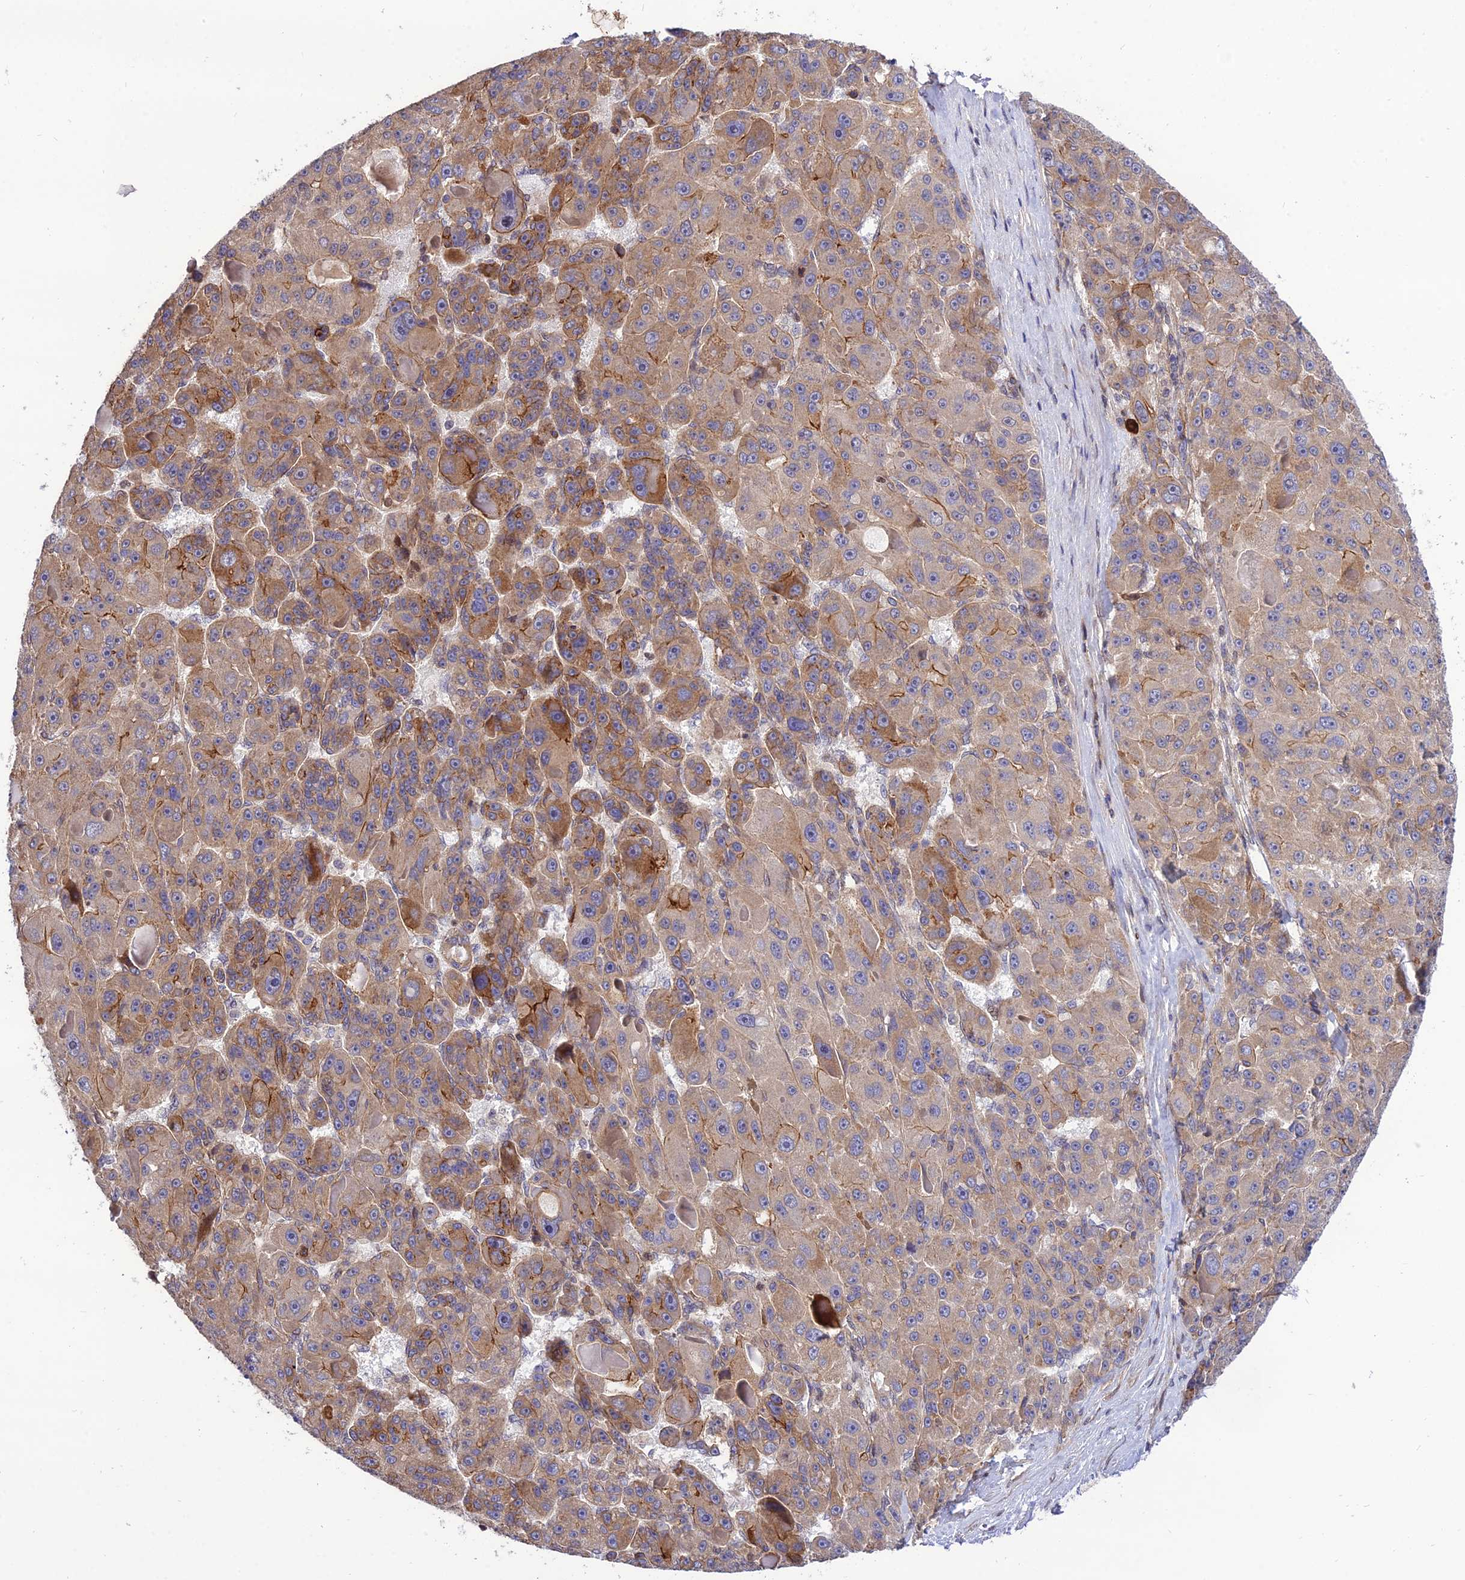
{"staining": {"intensity": "moderate", "quantity": "25%-75%", "location": "cytoplasmic/membranous"}, "tissue": "liver cancer", "cell_type": "Tumor cells", "image_type": "cancer", "snomed": [{"axis": "morphology", "description": "Carcinoma, Hepatocellular, NOS"}, {"axis": "topography", "description": "Liver"}], "caption": "Tumor cells reveal medium levels of moderate cytoplasmic/membranous staining in about 25%-75% of cells in human hepatocellular carcinoma (liver).", "gene": "SMG6", "patient": {"sex": "male", "age": 76}}